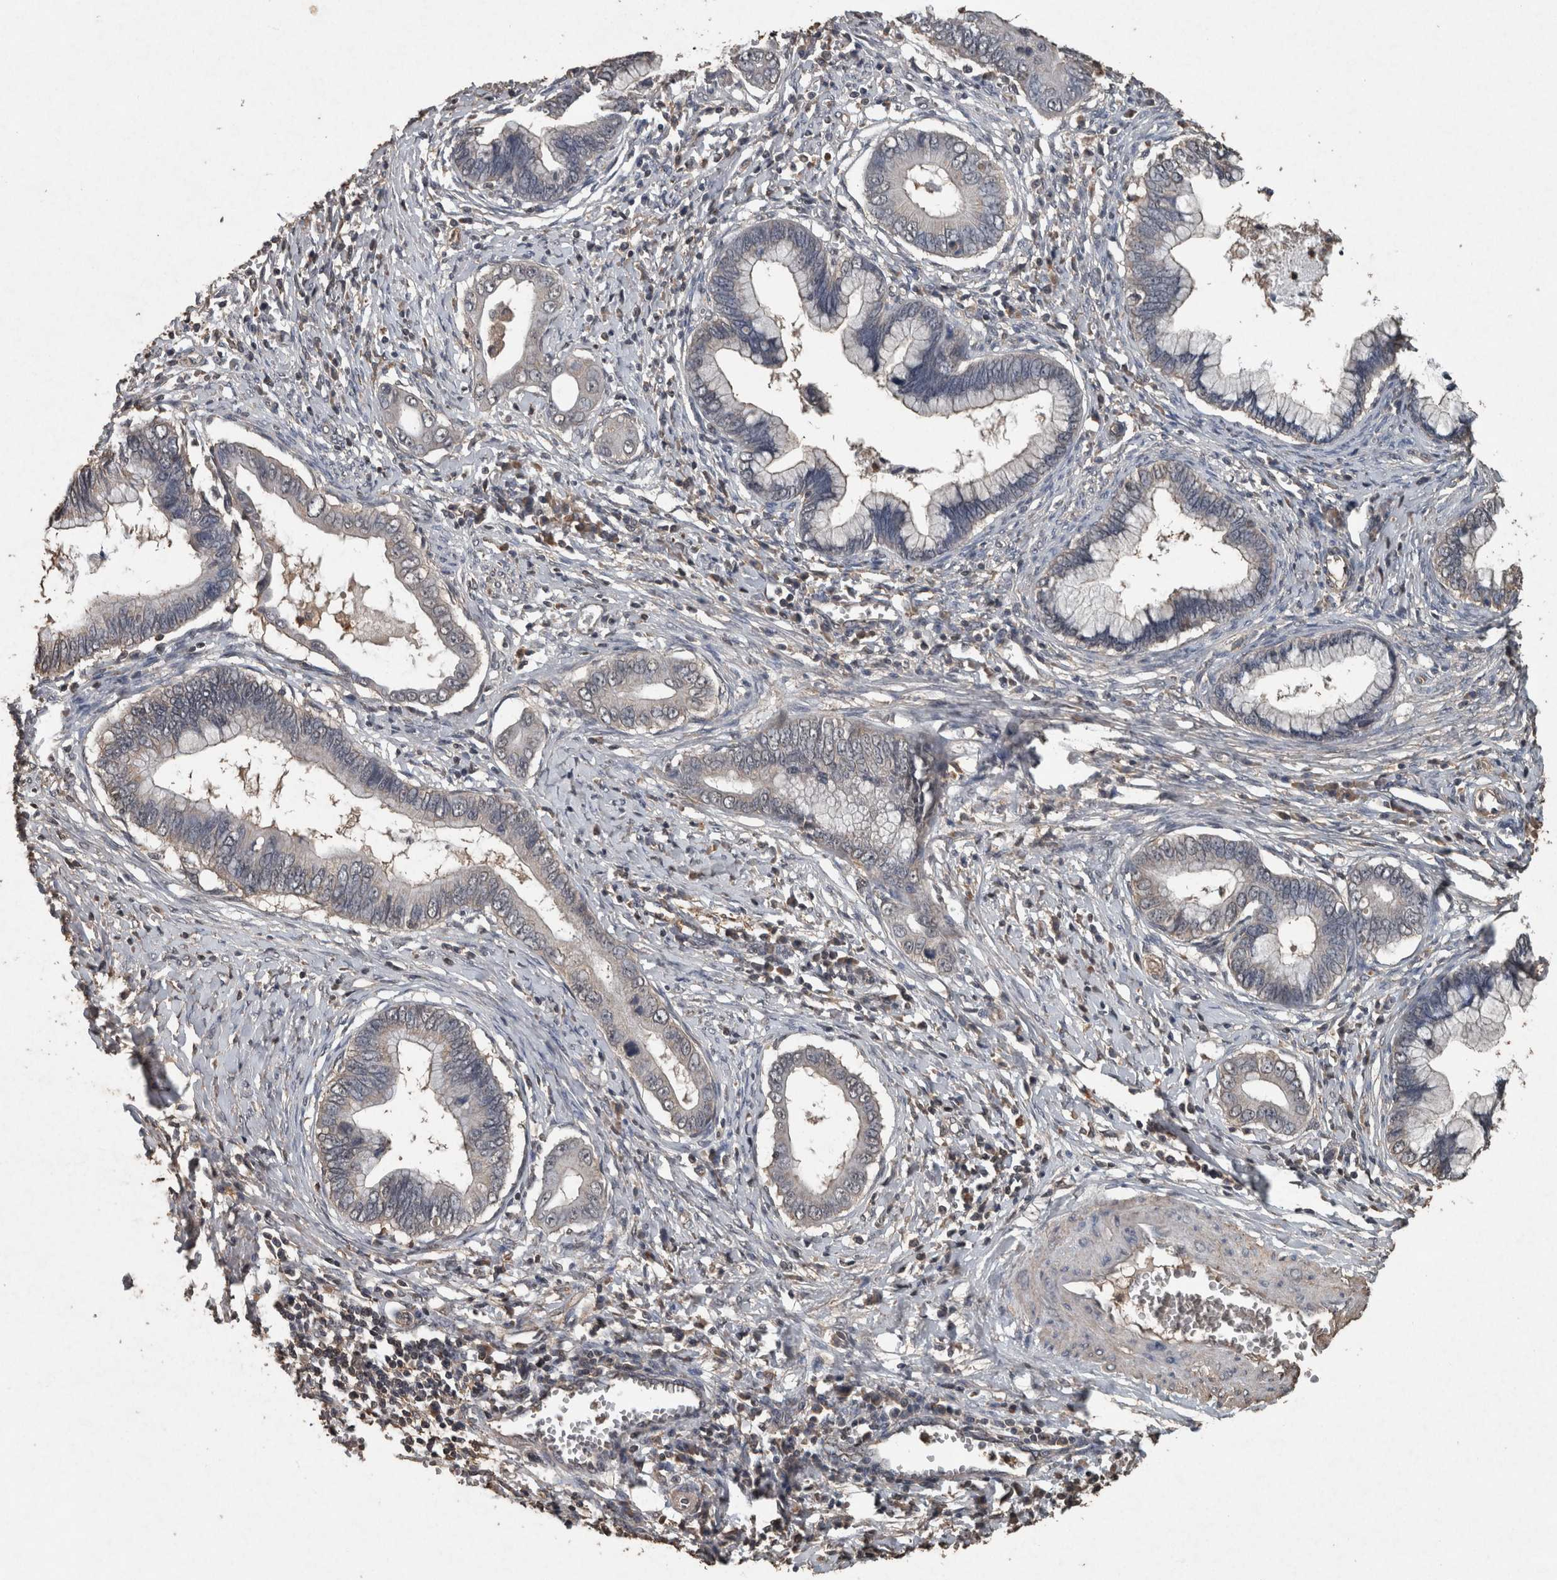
{"staining": {"intensity": "weak", "quantity": "<25%", "location": "cytoplasmic/membranous"}, "tissue": "cervical cancer", "cell_type": "Tumor cells", "image_type": "cancer", "snomed": [{"axis": "morphology", "description": "Adenocarcinoma, NOS"}, {"axis": "topography", "description": "Cervix"}], "caption": "Tumor cells show no significant expression in cervical adenocarcinoma. (DAB IHC with hematoxylin counter stain).", "gene": "FGFRL1", "patient": {"sex": "female", "age": 44}}